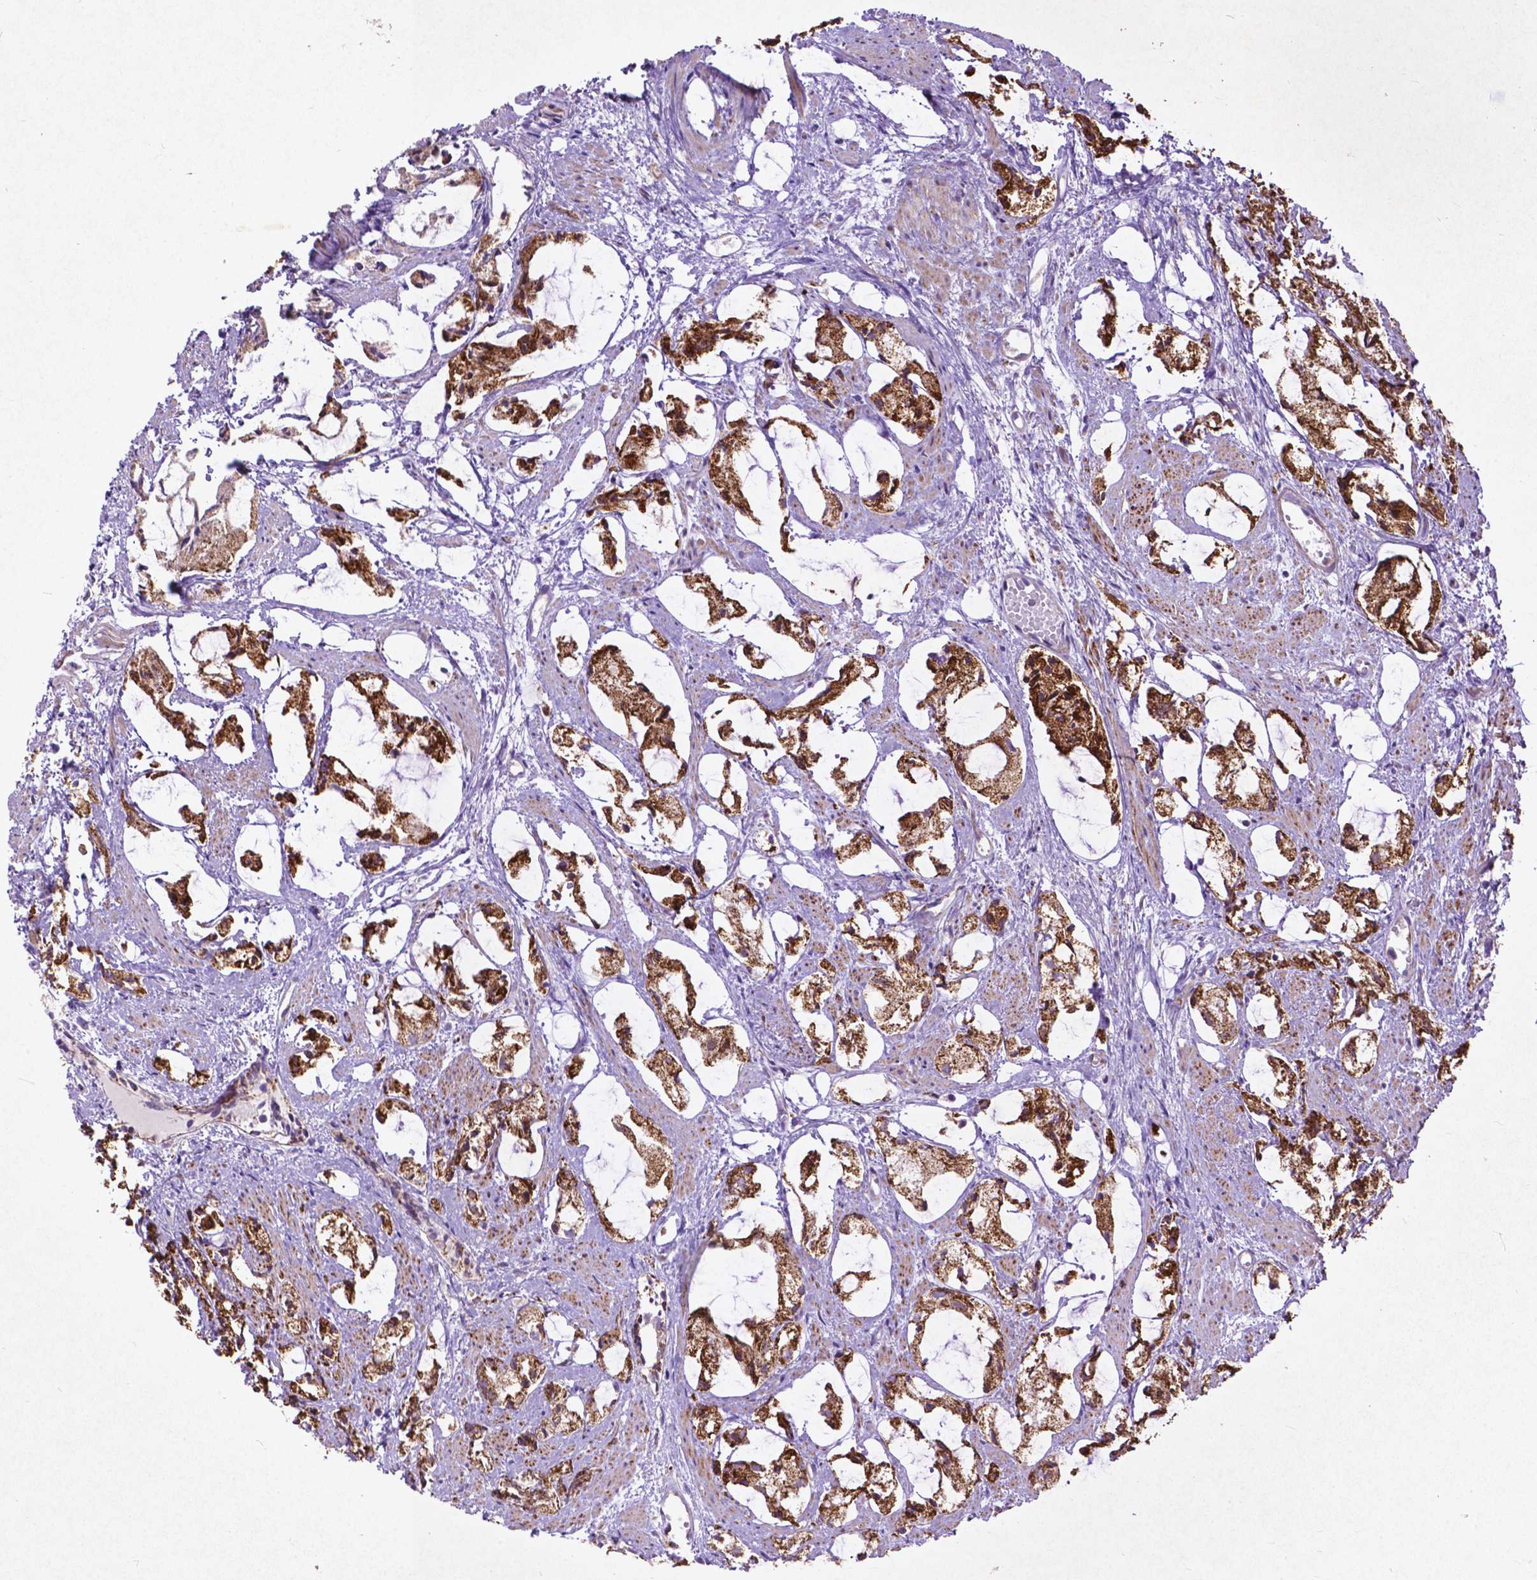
{"staining": {"intensity": "strong", "quantity": ">75%", "location": "cytoplasmic/membranous"}, "tissue": "prostate cancer", "cell_type": "Tumor cells", "image_type": "cancer", "snomed": [{"axis": "morphology", "description": "Adenocarcinoma, High grade"}, {"axis": "topography", "description": "Prostate"}], "caption": "The immunohistochemical stain shows strong cytoplasmic/membranous expression in tumor cells of prostate cancer tissue. (DAB IHC with brightfield microscopy, high magnification).", "gene": "THEGL", "patient": {"sex": "male", "age": 85}}